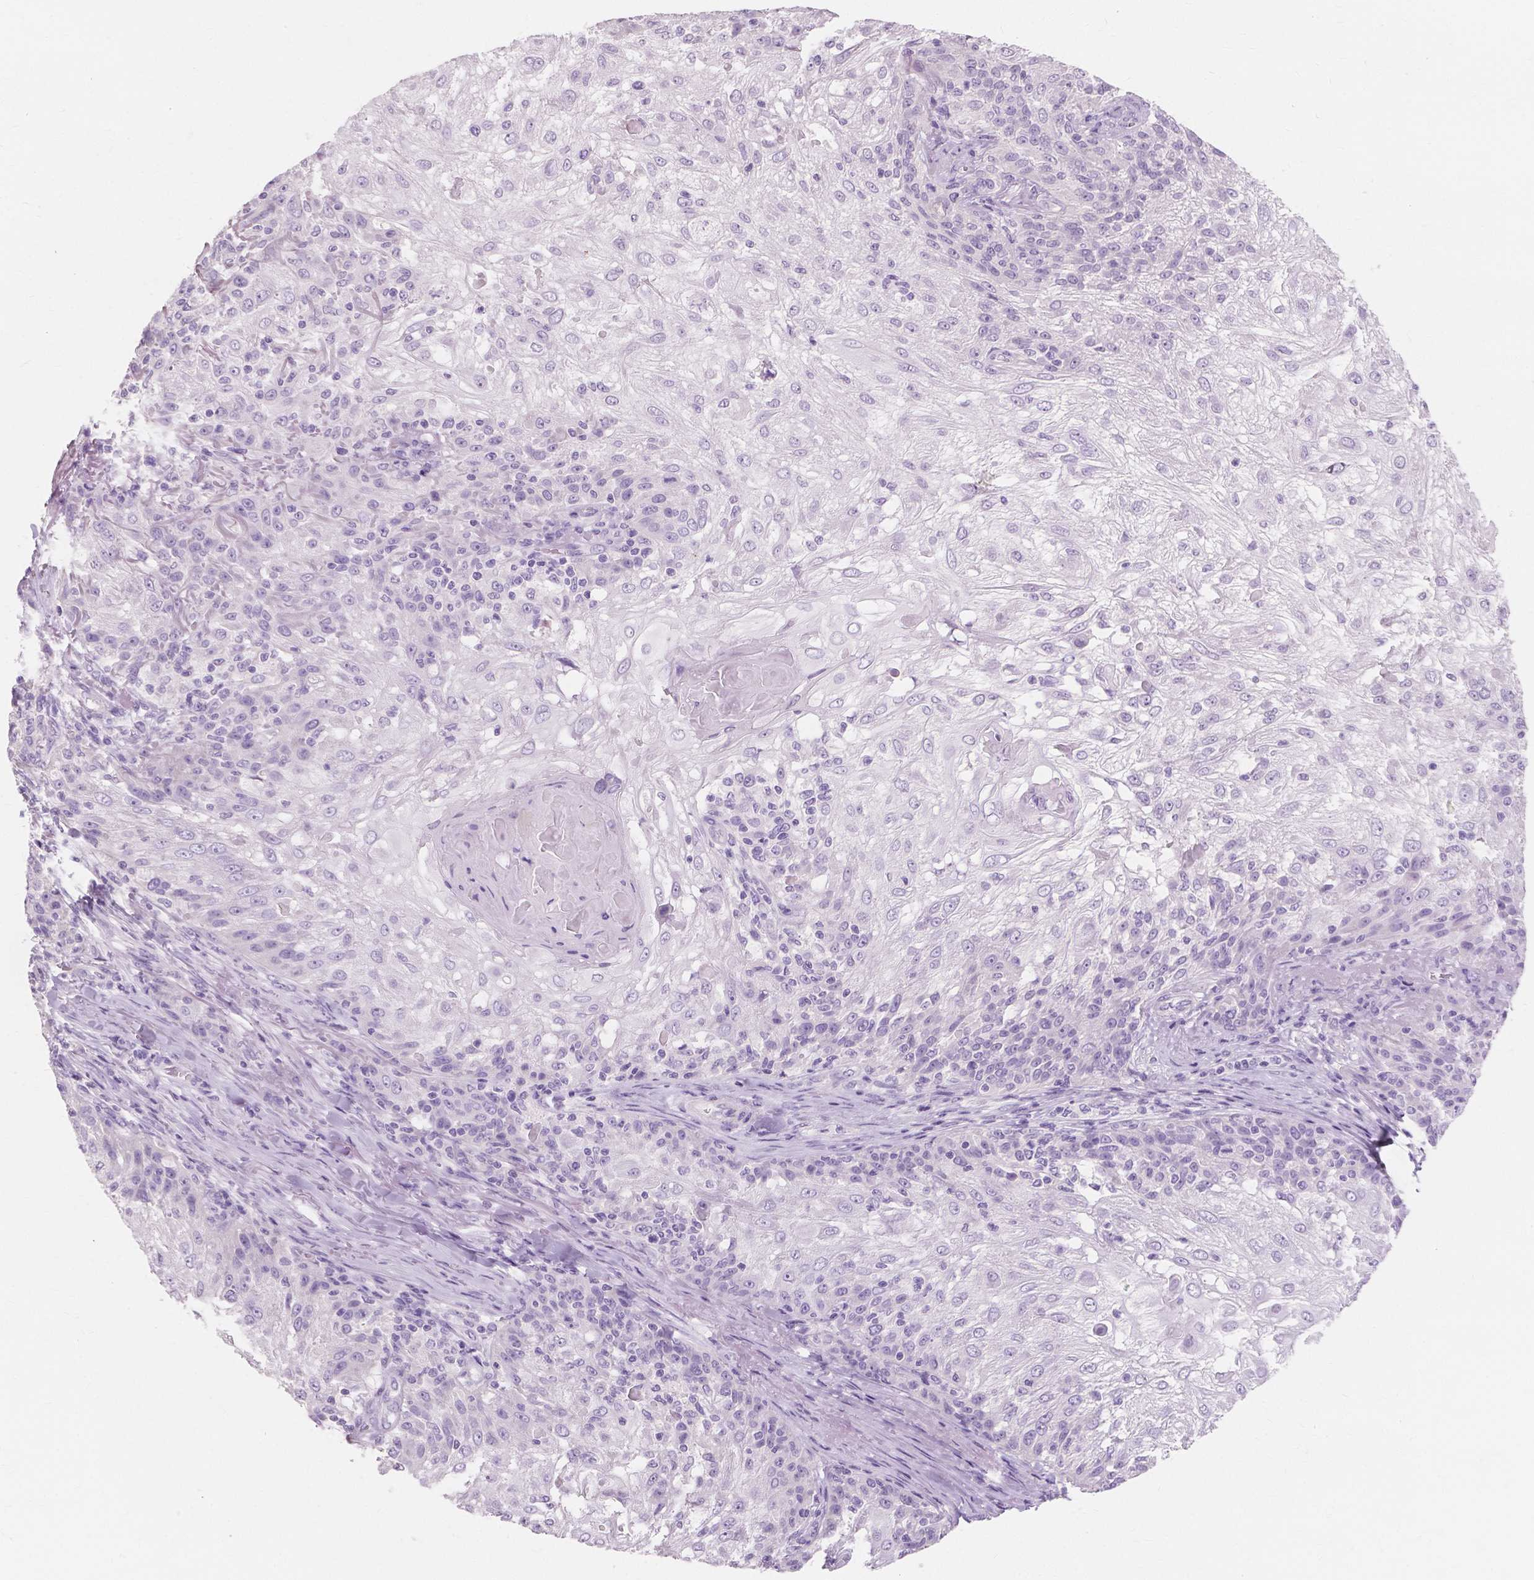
{"staining": {"intensity": "negative", "quantity": "none", "location": "none"}, "tissue": "skin cancer", "cell_type": "Tumor cells", "image_type": "cancer", "snomed": [{"axis": "morphology", "description": "Normal tissue, NOS"}, {"axis": "morphology", "description": "Squamous cell carcinoma, NOS"}, {"axis": "topography", "description": "Skin"}], "caption": "The IHC histopathology image has no significant positivity in tumor cells of squamous cell carcinoma (skin) tissue. (Immunohistochemistry (ihc), brightfield microscopy, high magnification).", "gene": "MUC12", "patient": {"sex": "female", "age": 83}}